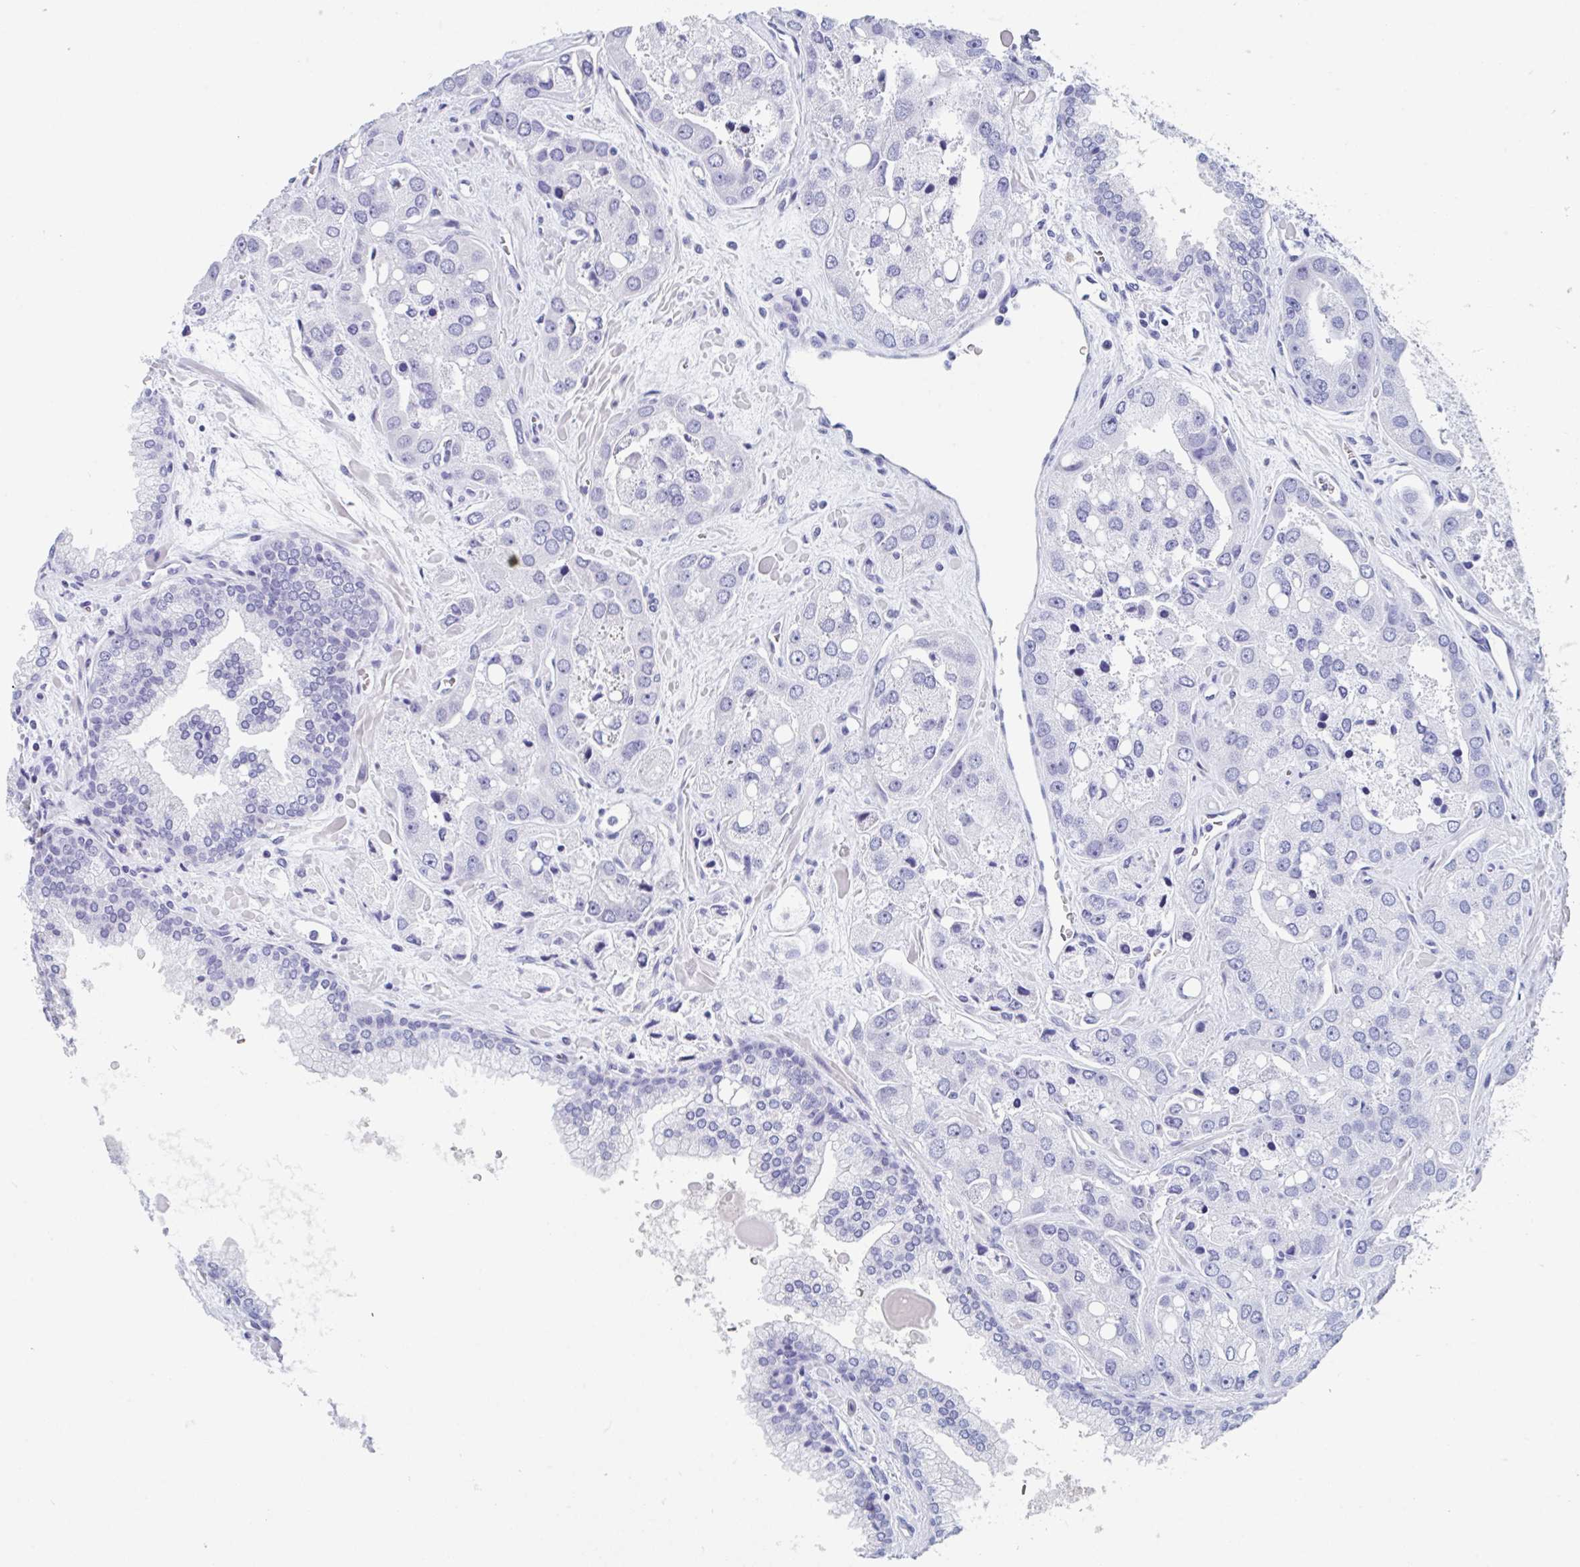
{"staining": {"intensity": "negative", "quantity": "none", "location": "none"}, "tissue": "prostate cancer", "cell_type": "Tumor cells", "image_type": "cancer", "snomed": [{"axis": "morphology", "description": "Normal tissue, NOS"}, {"axis": "morphology", "description": "Adenocarcinoma, High grade"}, {"axis": "topography", "description": "Prostate"}, {"axis": "topography", "description": "Peripheral nerve tissue"}], "caption": "This is an IHC image of prostate cancer. There is no expression in tumor cells.", "gene": "ZPBP", "patient": {"sex": "male", "age": 68}}